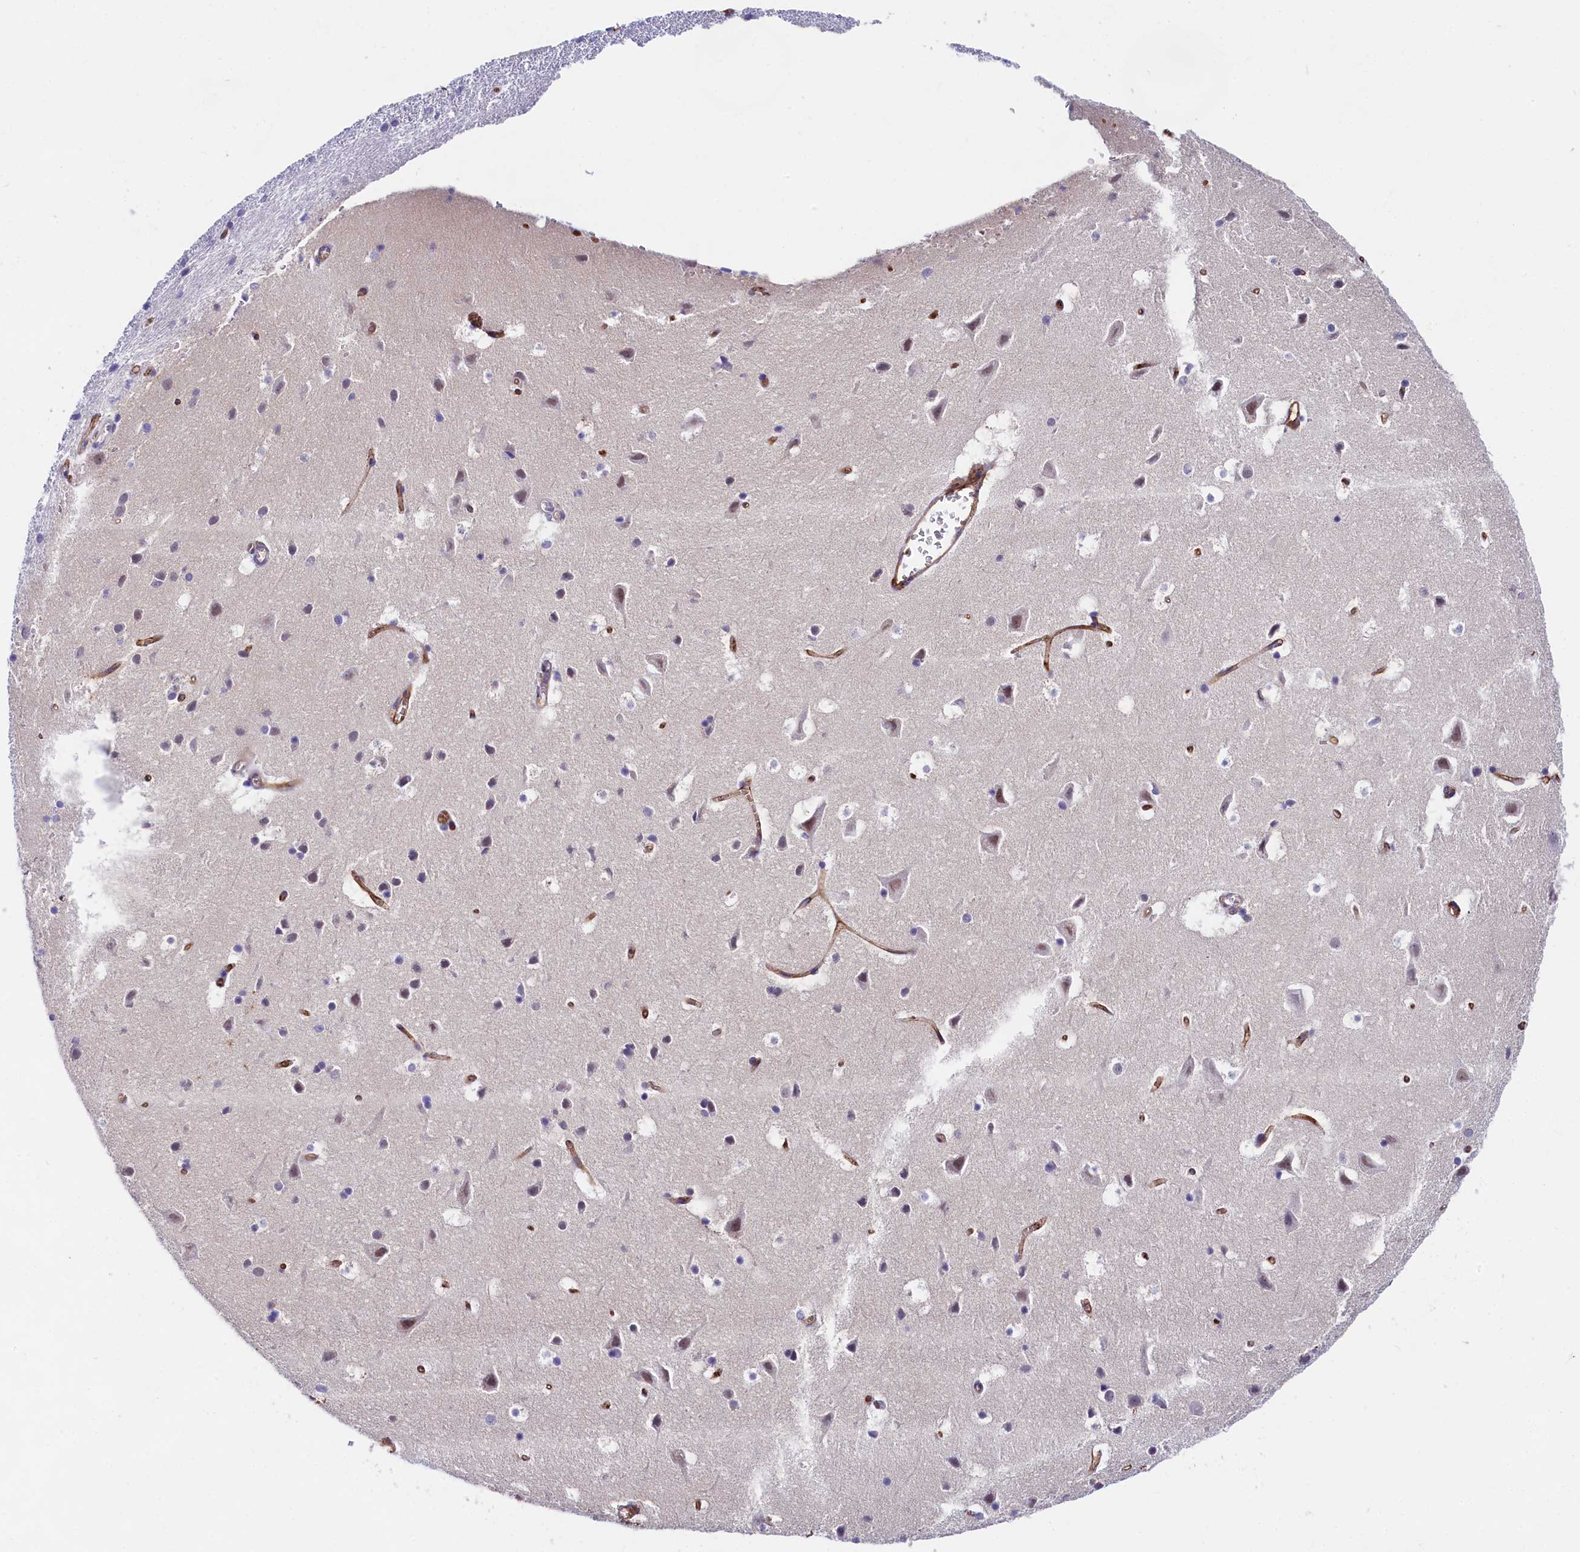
{"staining": {"intensity": "moderate", "quantity": ">75%", "location": "cytoplasmic/membranous"}, "tissue": "cerebral cortex", "cell_type": "Endothelial cells", "image_type": "normal", "snomed": [{"axis": "morphology", "description": "Normal tissue, NOS"}, {"axis": "topography", "description": "Cerebral cortex"}], "caption": "This is a histology image of IHC staining of benign cerebral cortex, which shows moderate expression in the cytoplasmic/membranous of endothelial cells.", "gene": "OAS3", "patient": {"sex": "male", "age": 54}}